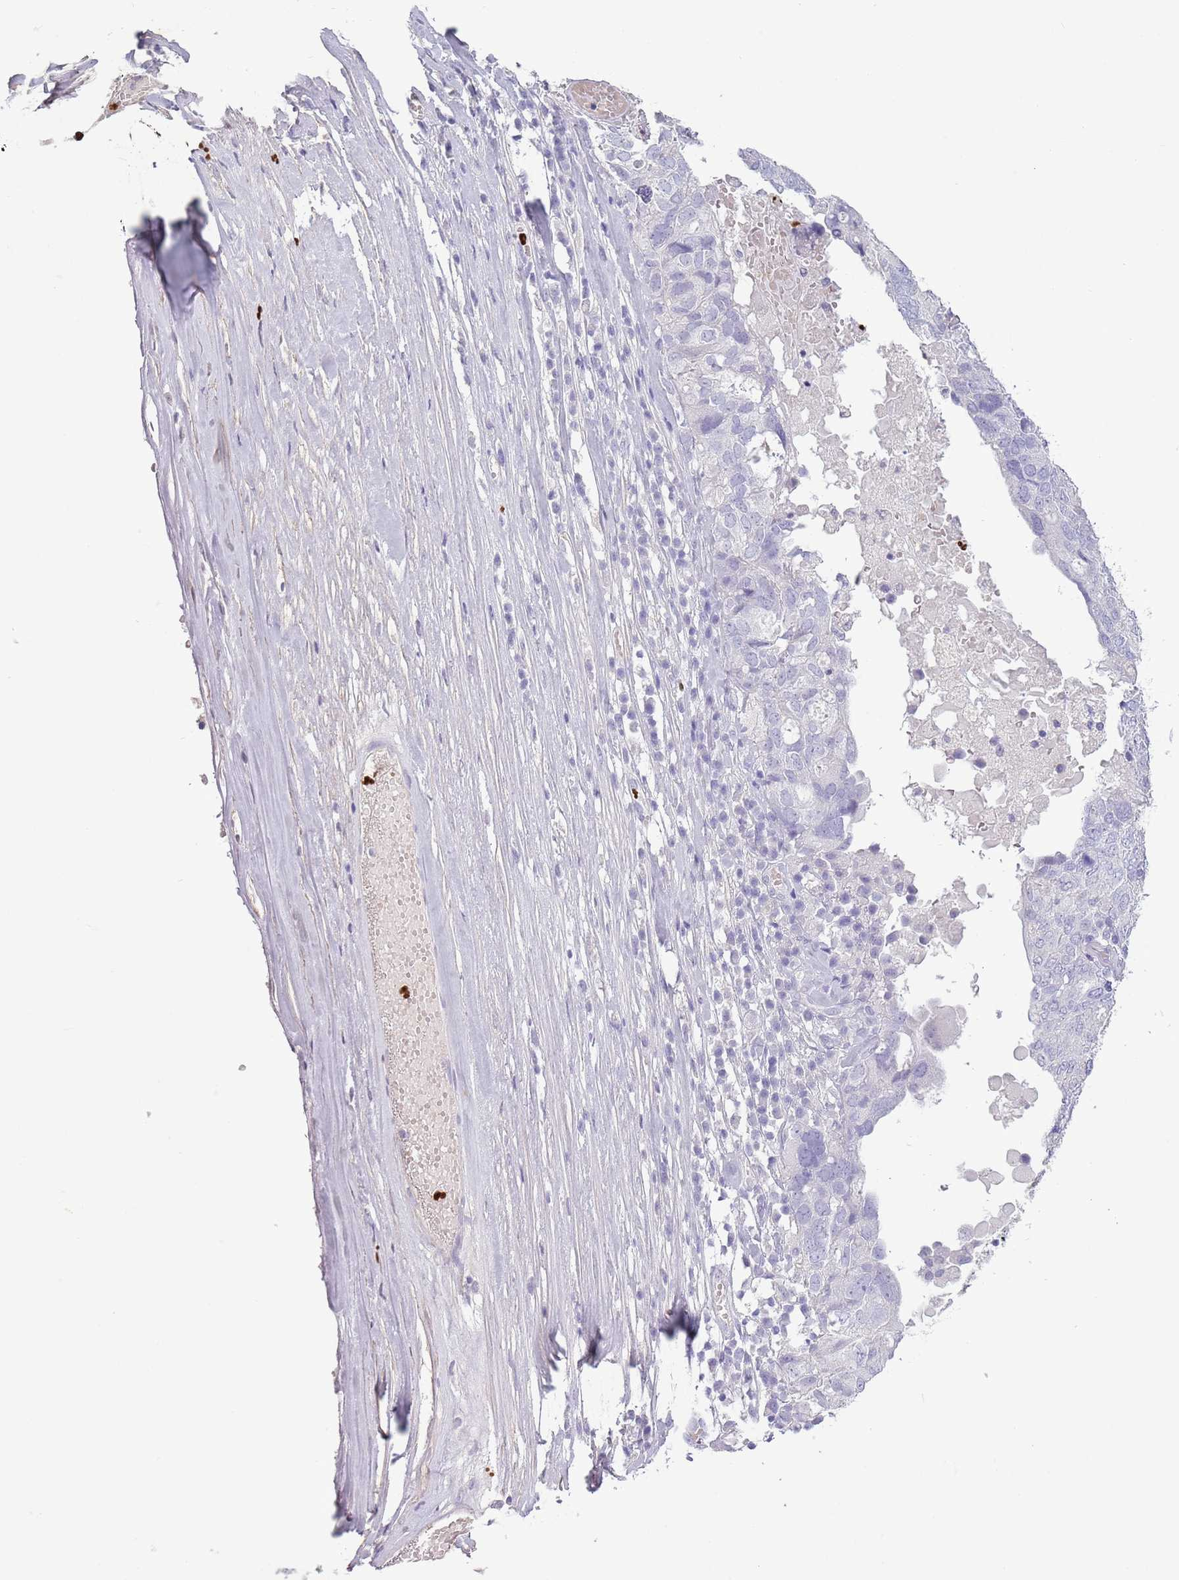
{"staining": {"intensity": "negative", "quantity": "none", "location": "none"}, "tissue": "ovarian cancer", "cell_type": "Tumor cells", "image_type": "cancer", "snomed": [{"axis": "morphology", "description": "Carcinoma, endometroid"}, {"axis": "topography", "description": "Ovary"}], "caption": "DAB (3,3'-diaminobenzidine) immunohistochemical staining of ovarian cancer (endometroid carcinoma) shows no significant staining in tumor cells.", "gene": "CELF6", "patient": {"sex": "female", "age": 62}}